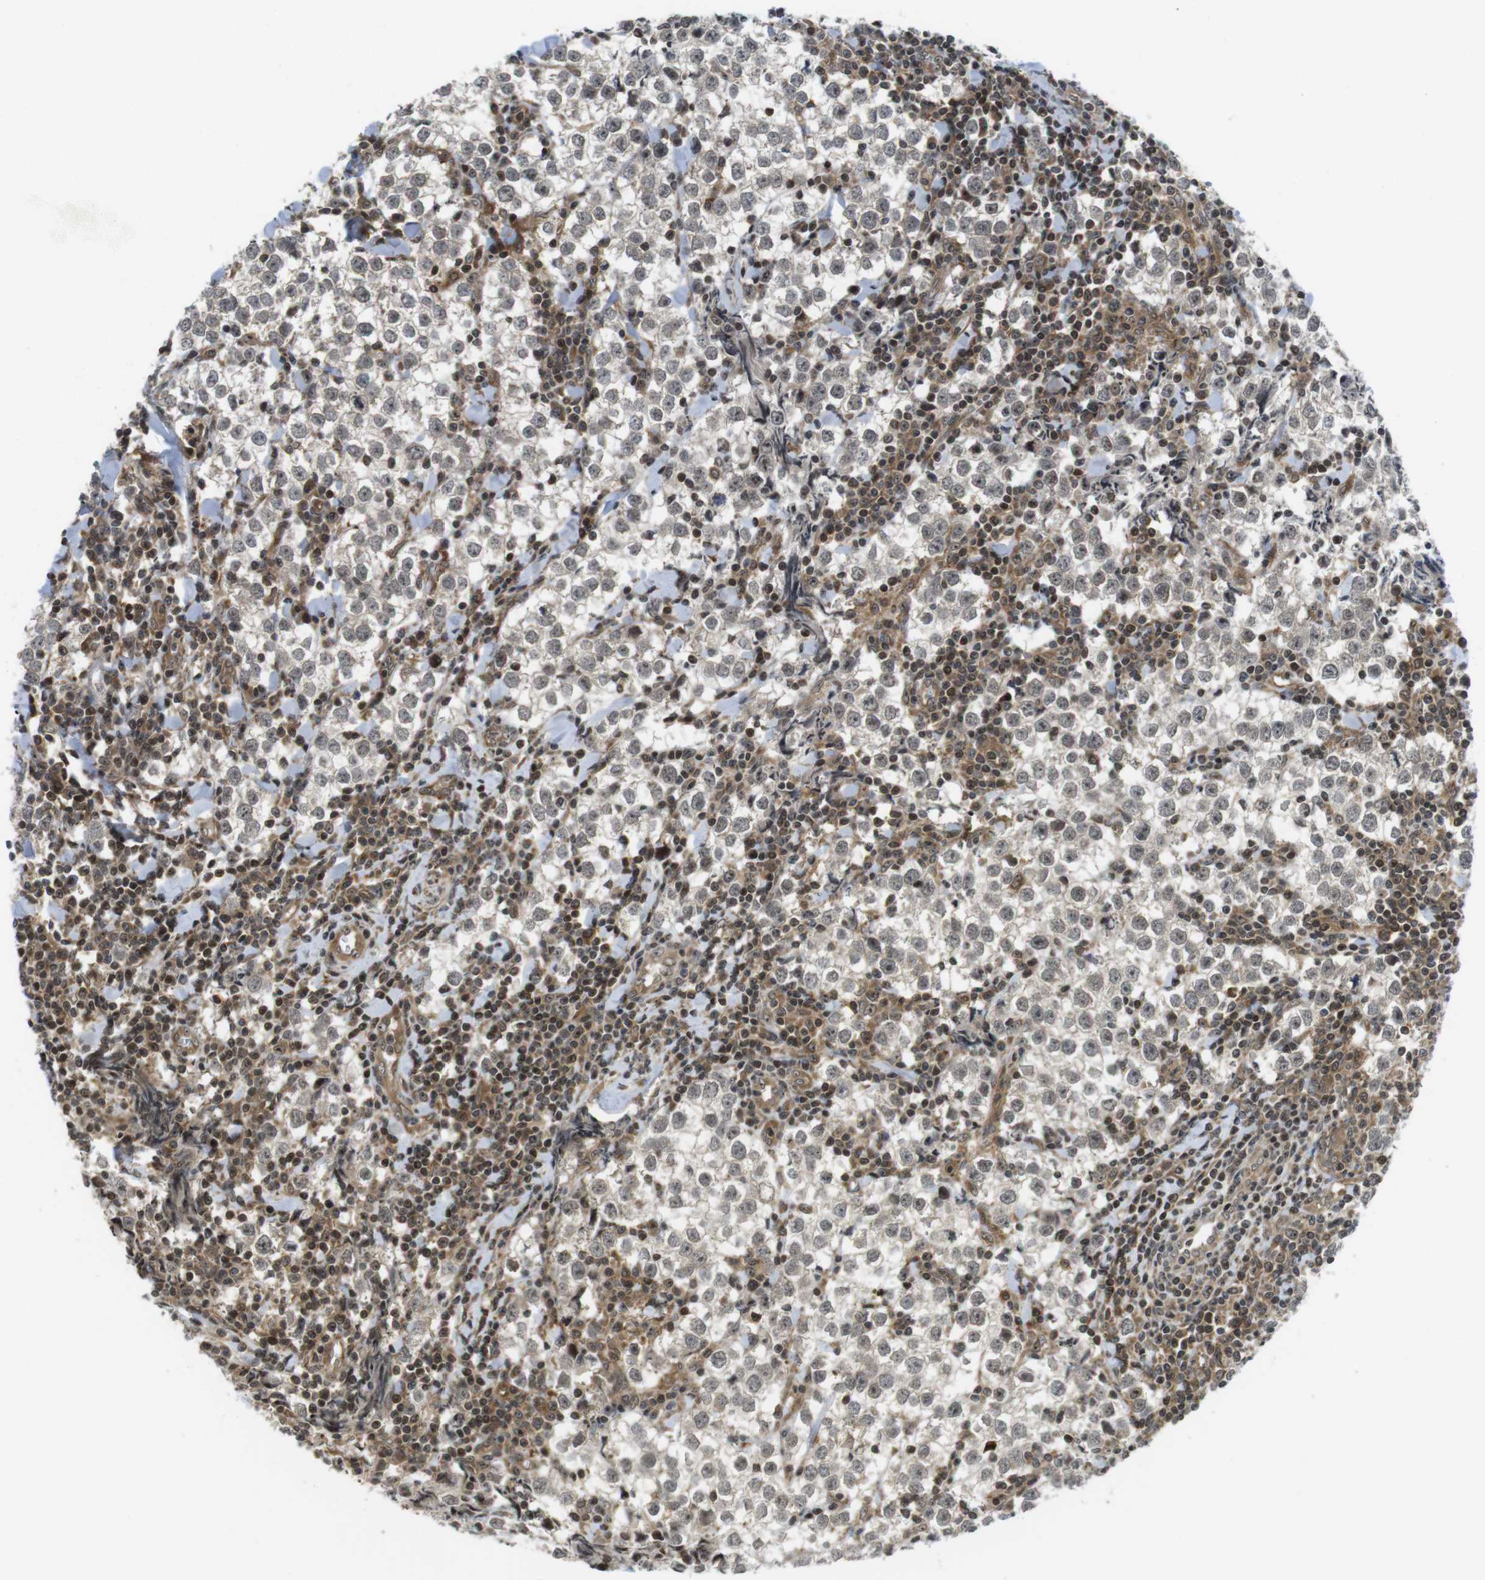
{"staining": {"intensity": "weak", "quantity": ">75%", "location": "nuclear"}, "tissue": "testis cancer", "cell_type": "Tumor cells", "image_type": "cancer", "snomed": [{"axis": "morphology", "description": "Seminoma, NOS"}, {"axis": "morphology", "description": "Carcinoma, Embryonal, NOS"}, {"axis": "topography", "description": "Testis"}], "caption": "Testis cancer tissue shows weak nuclear expression in approximately >75% of tumor cells, visualized by immunohistochemistry.", "gene": "CC2D1A", "patient": {"sex": "male", "age": 36}}